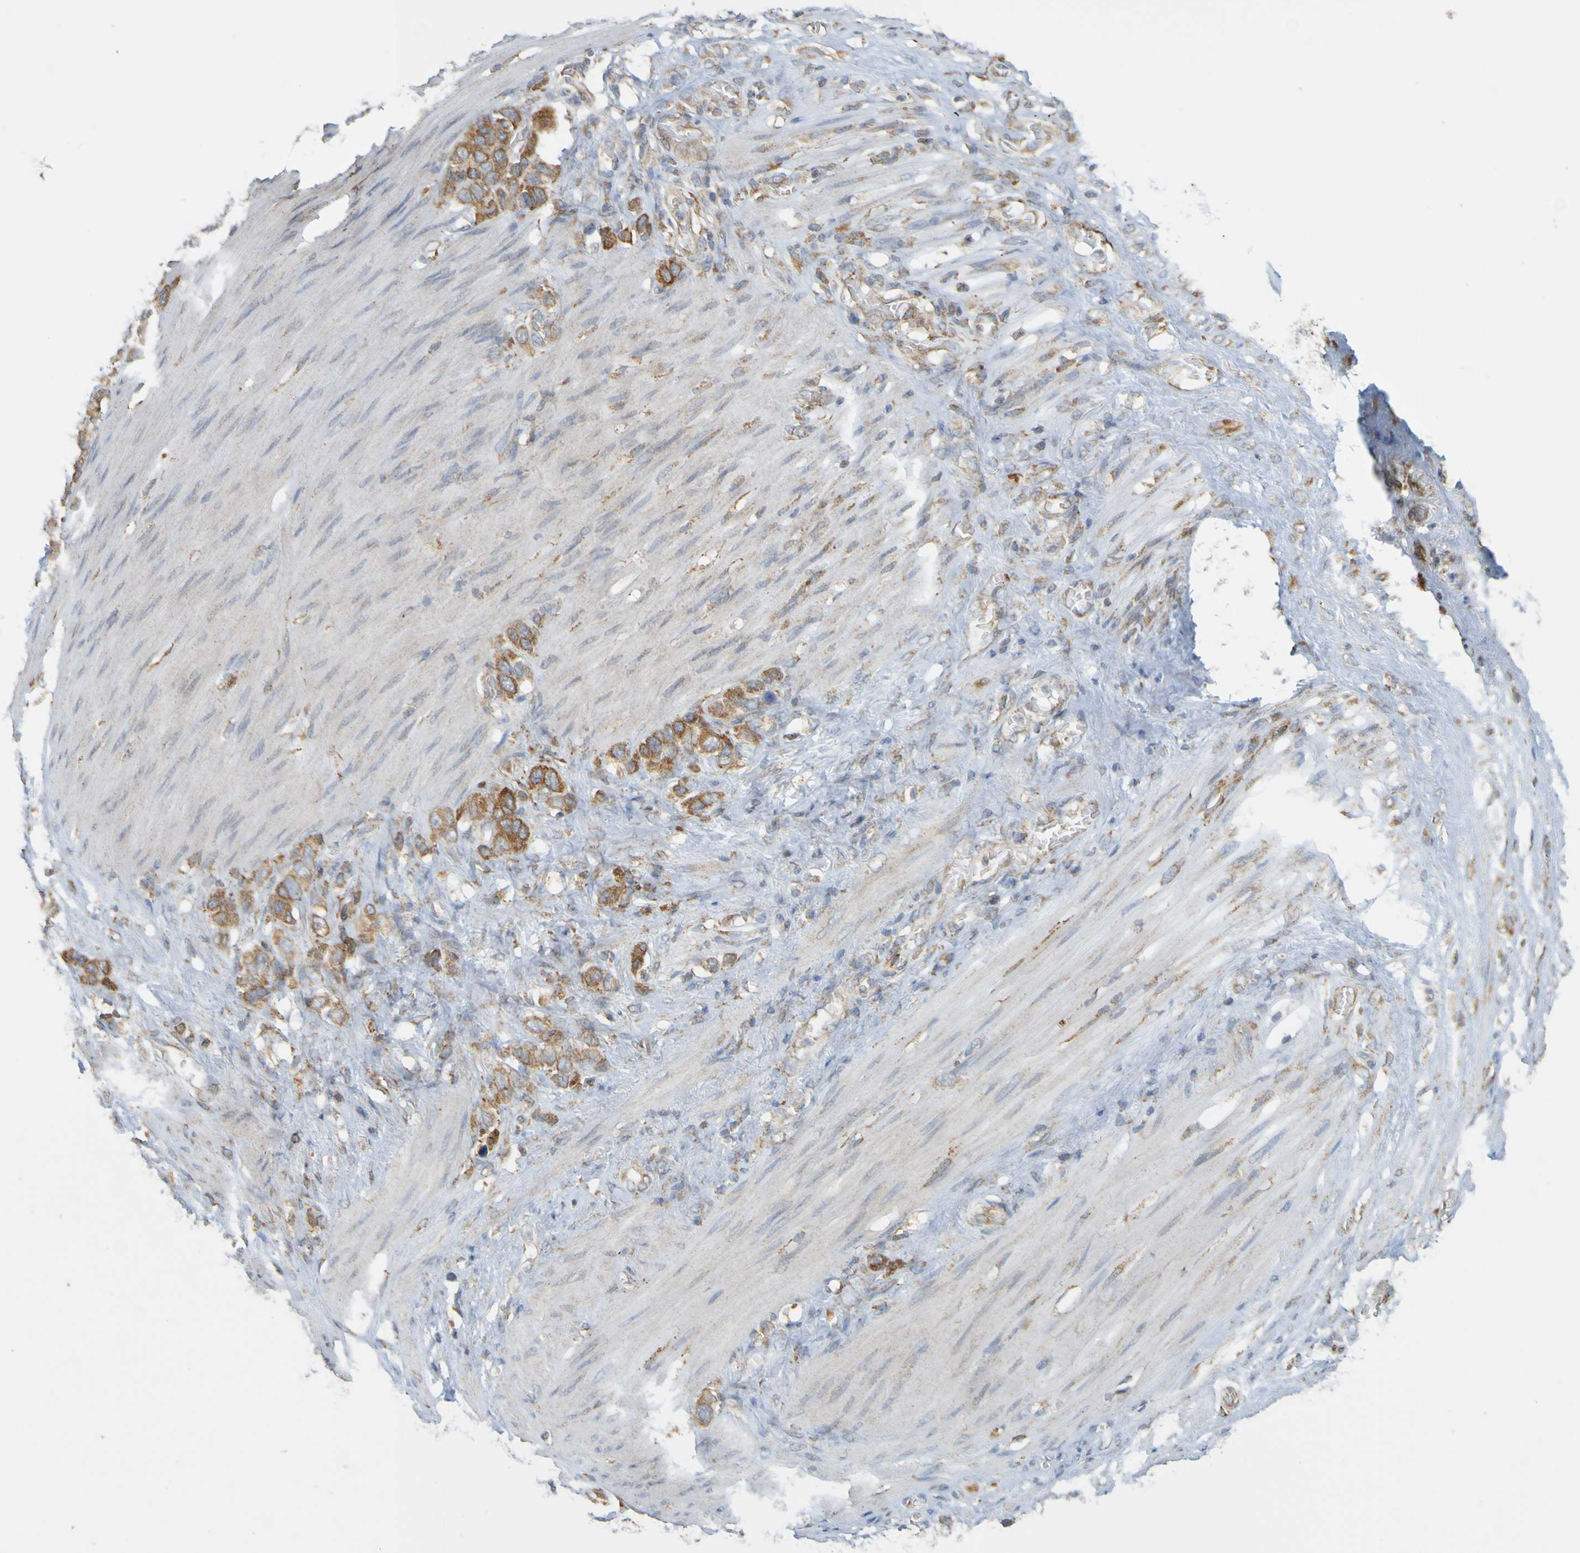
{"staining": {"intensity": "moderate", "quantity": ">75%", "location": "cytoplasmic/membranous"}, "tissue": "stomach cancer", "cell_type": "Tumor cells", "image_type": "cancer", "snomed": [{"axis": "morphology", "description": "Adenocarcinoma, NOS"}, {"axis": "morphology", "description": "Adenocarcinoma, High grade"}, {"axis": "topography", "description": "Stomach, upper"}, {"axis": "topography", "description": "Stomach, lower"}], "caption": "Stomach adenocarcinoma (high-grade) stained with a protein marker exhibits moderate staining in tumor cells.", "gene": "PDIA3", "patient": {"sex": "female", "age": 65}}